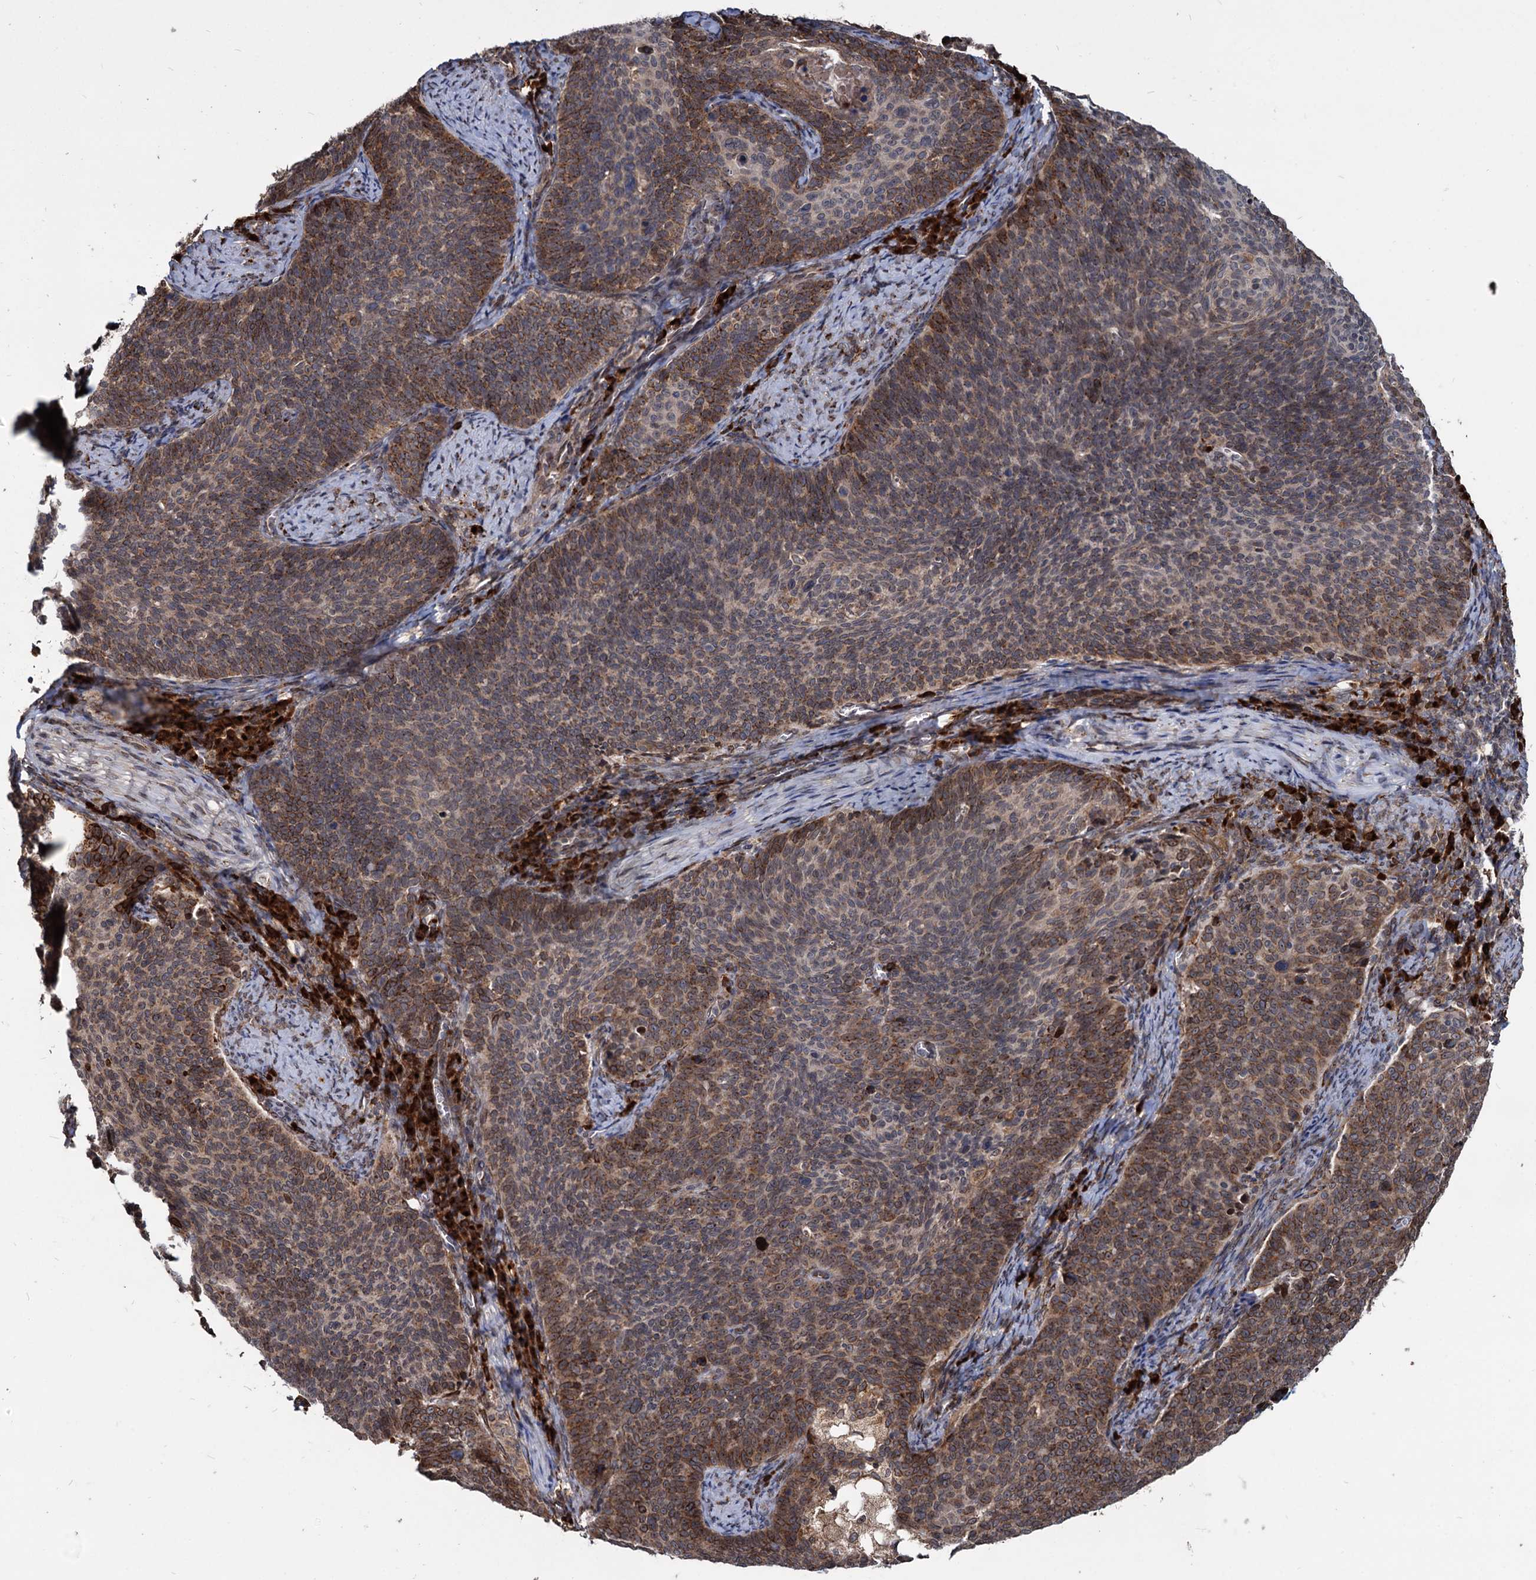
{"staining": {"intensity": "moderate", "quantity": ">75%", "location": "cytoplasmic/membranous"}, "tissue": "cervical cancer", "cell_type": "Tumor cells", "image_type": "cancer", "snomed": [{"axis": "morphology", "description": "Normal tissue, NOS"}, {"axis": "morphology", "description": "Squamous cell carcinoma, NOS"}, {"axis": "topography", "description": "Cervix"}], "caption": "There is medium levels of moderate cytoplasmic/membranous staining in tumor cells of cervical squamous cell carcinoma, as demonstrated by immunohistochemical staining (brown color).", "gene": "SAAL1", "patient": {"sex": "female", "age": 39}}